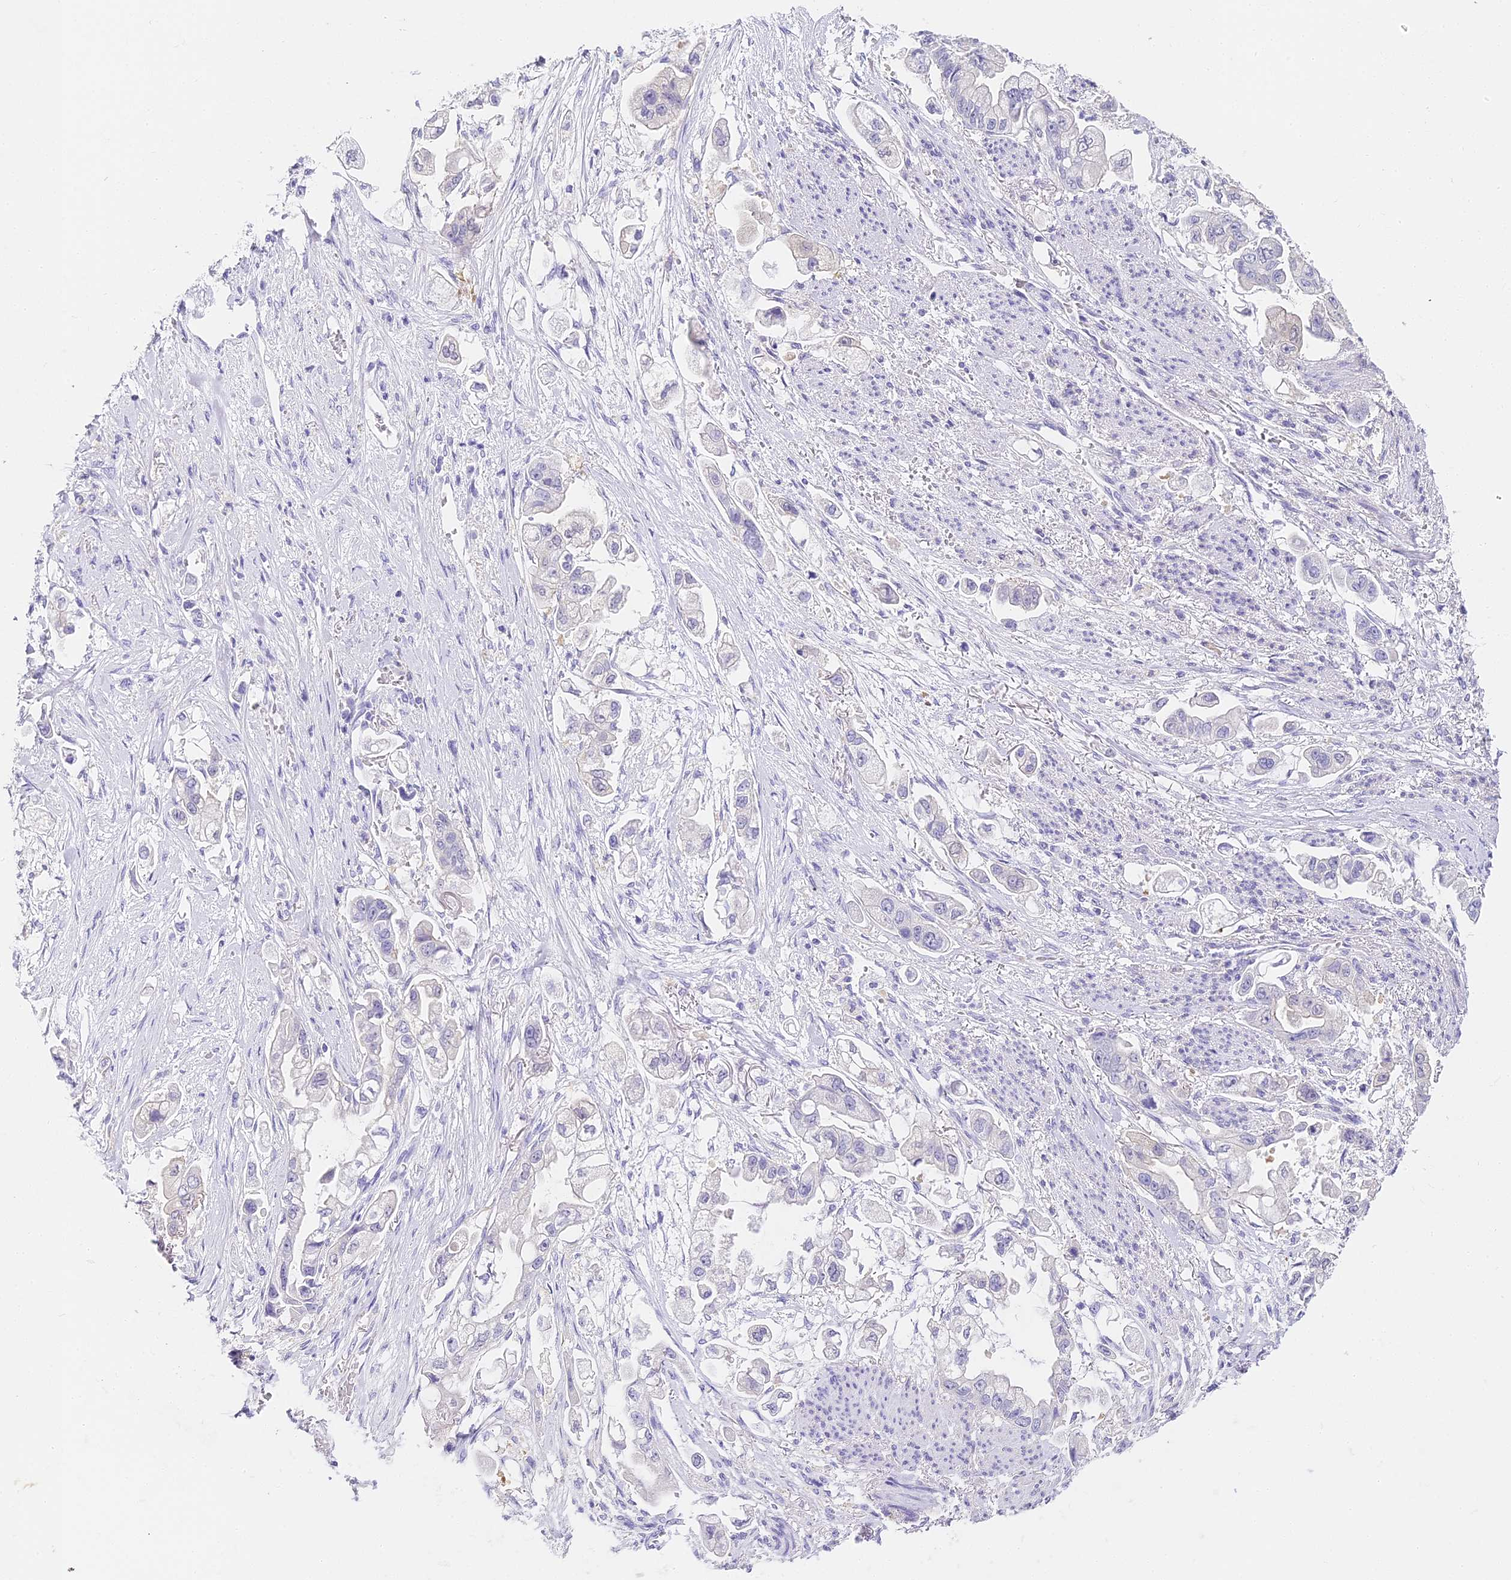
{"staining": {"intensity": "negative", "quantity": "none", "location": "none"}, "tissue": "stomach cancer", "cell_type": "Tumor cells", "image_type": "cancer", "snomed": [{"axis": "morphology", "description": "Adenocarcinoma, NOS"}, {"axis": "topography", "description": "Stomach"}], "caption": "Adenocarcinoma (stomach) stained for a protein using immunohistochemistry displays no positivity tumor cells.", "gene": "ABHD14A-ACY1", "patient": {"sex": "male", "age": 62}}